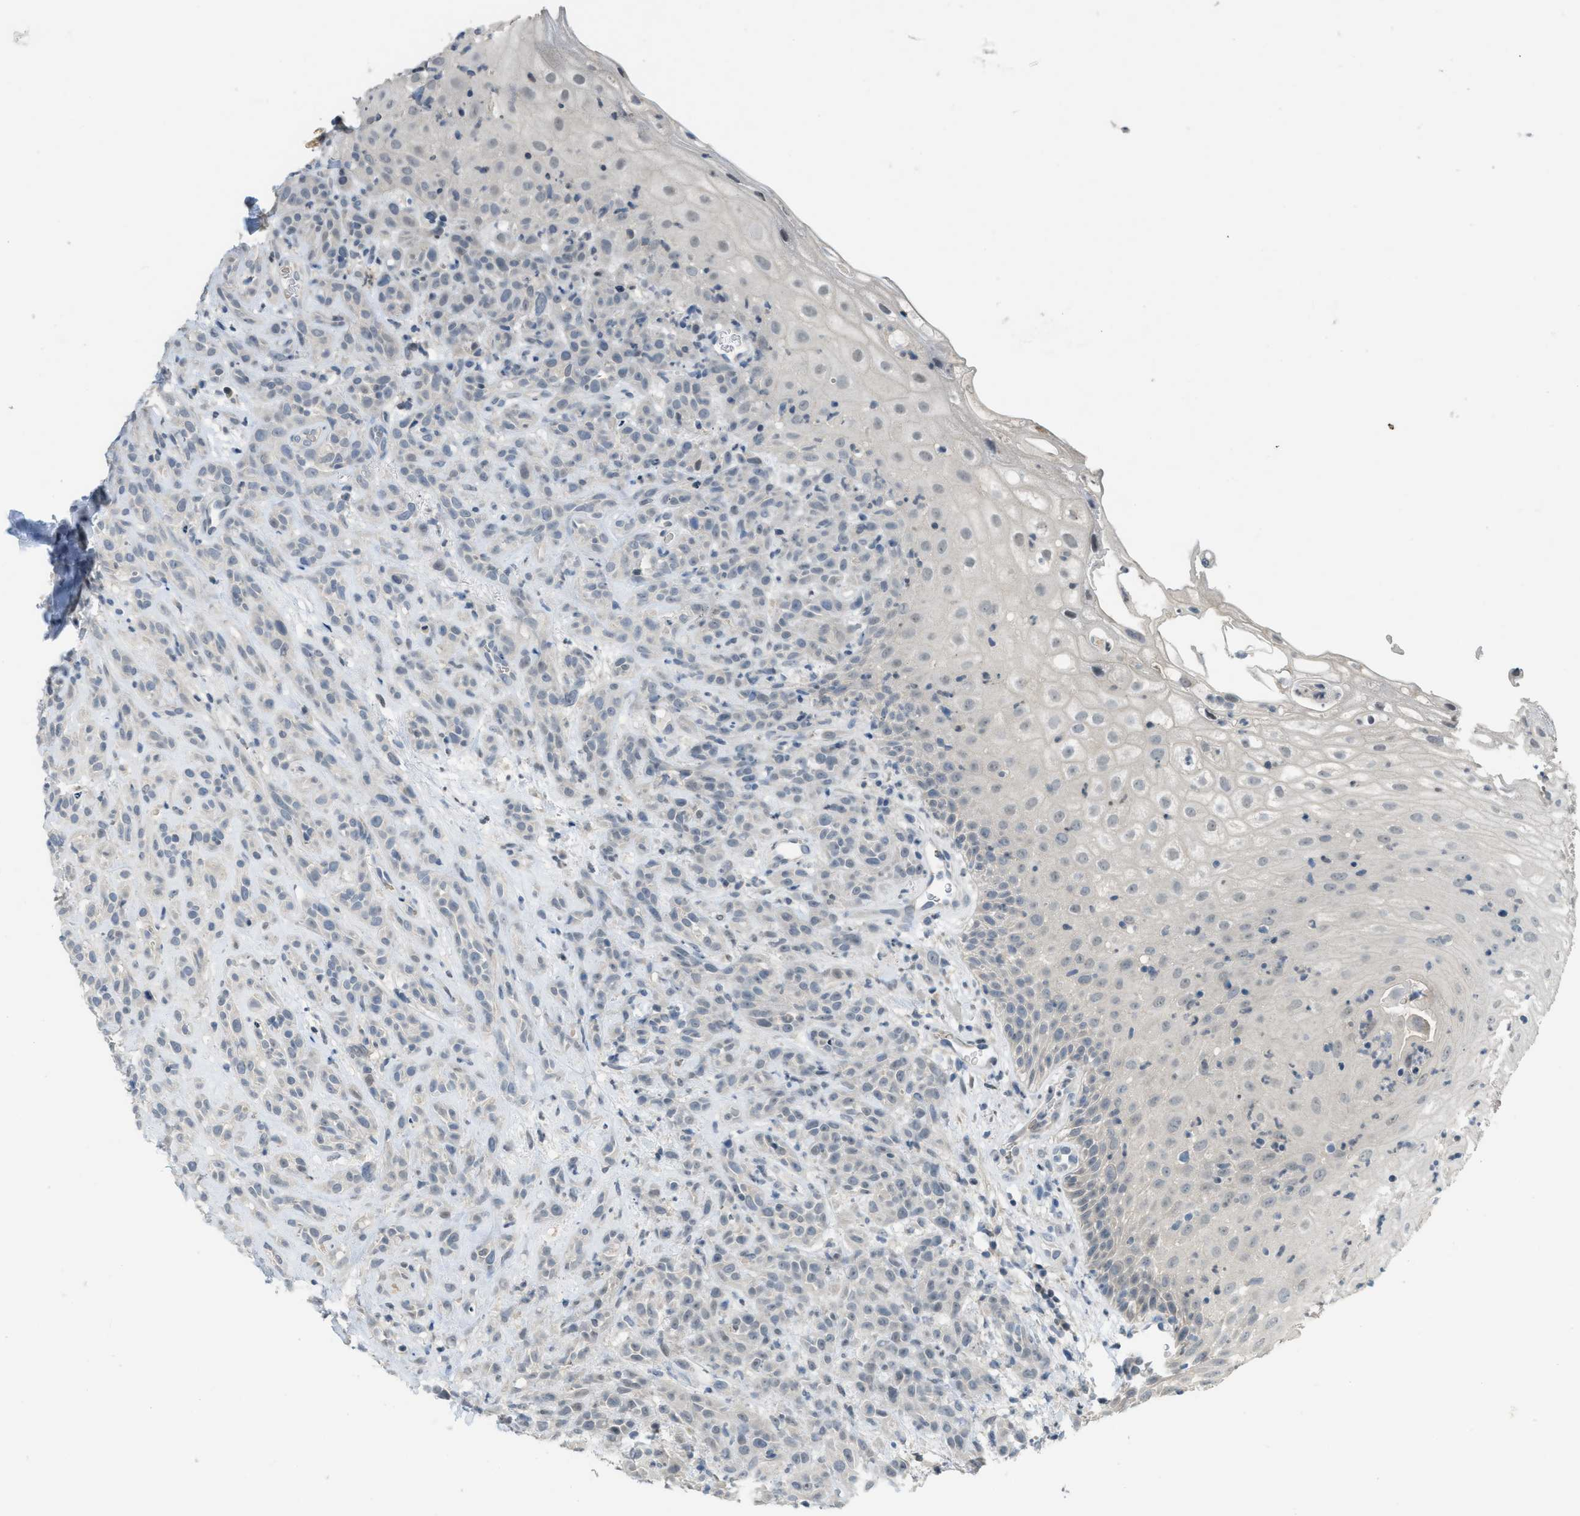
{"staining": {"intensity": "weak", "quantity": "<25%", "location": "cytoplasmic/membranous"}, "tissue": "head and neck cancer", "cell_type": "Tumor cells", "image_type": "cancer", "snomed": [{"axis": "morphology", "description": "Normal tissue, NOS"}, {"axis": "morphology", "description": "Squamous cell carcinoma, NOS"}, {"axis": "topography", "description": "Cartilage tissue"}, {"axis": "topography", "description": "Head-Neck"}], "caption": "Immunohistochemical staining of human head and neck squamous cell carcinoma displays no significant staining in tumor cells.", "gene": "TXNDC2", "patient": {"sex": "male", "age": 62}}